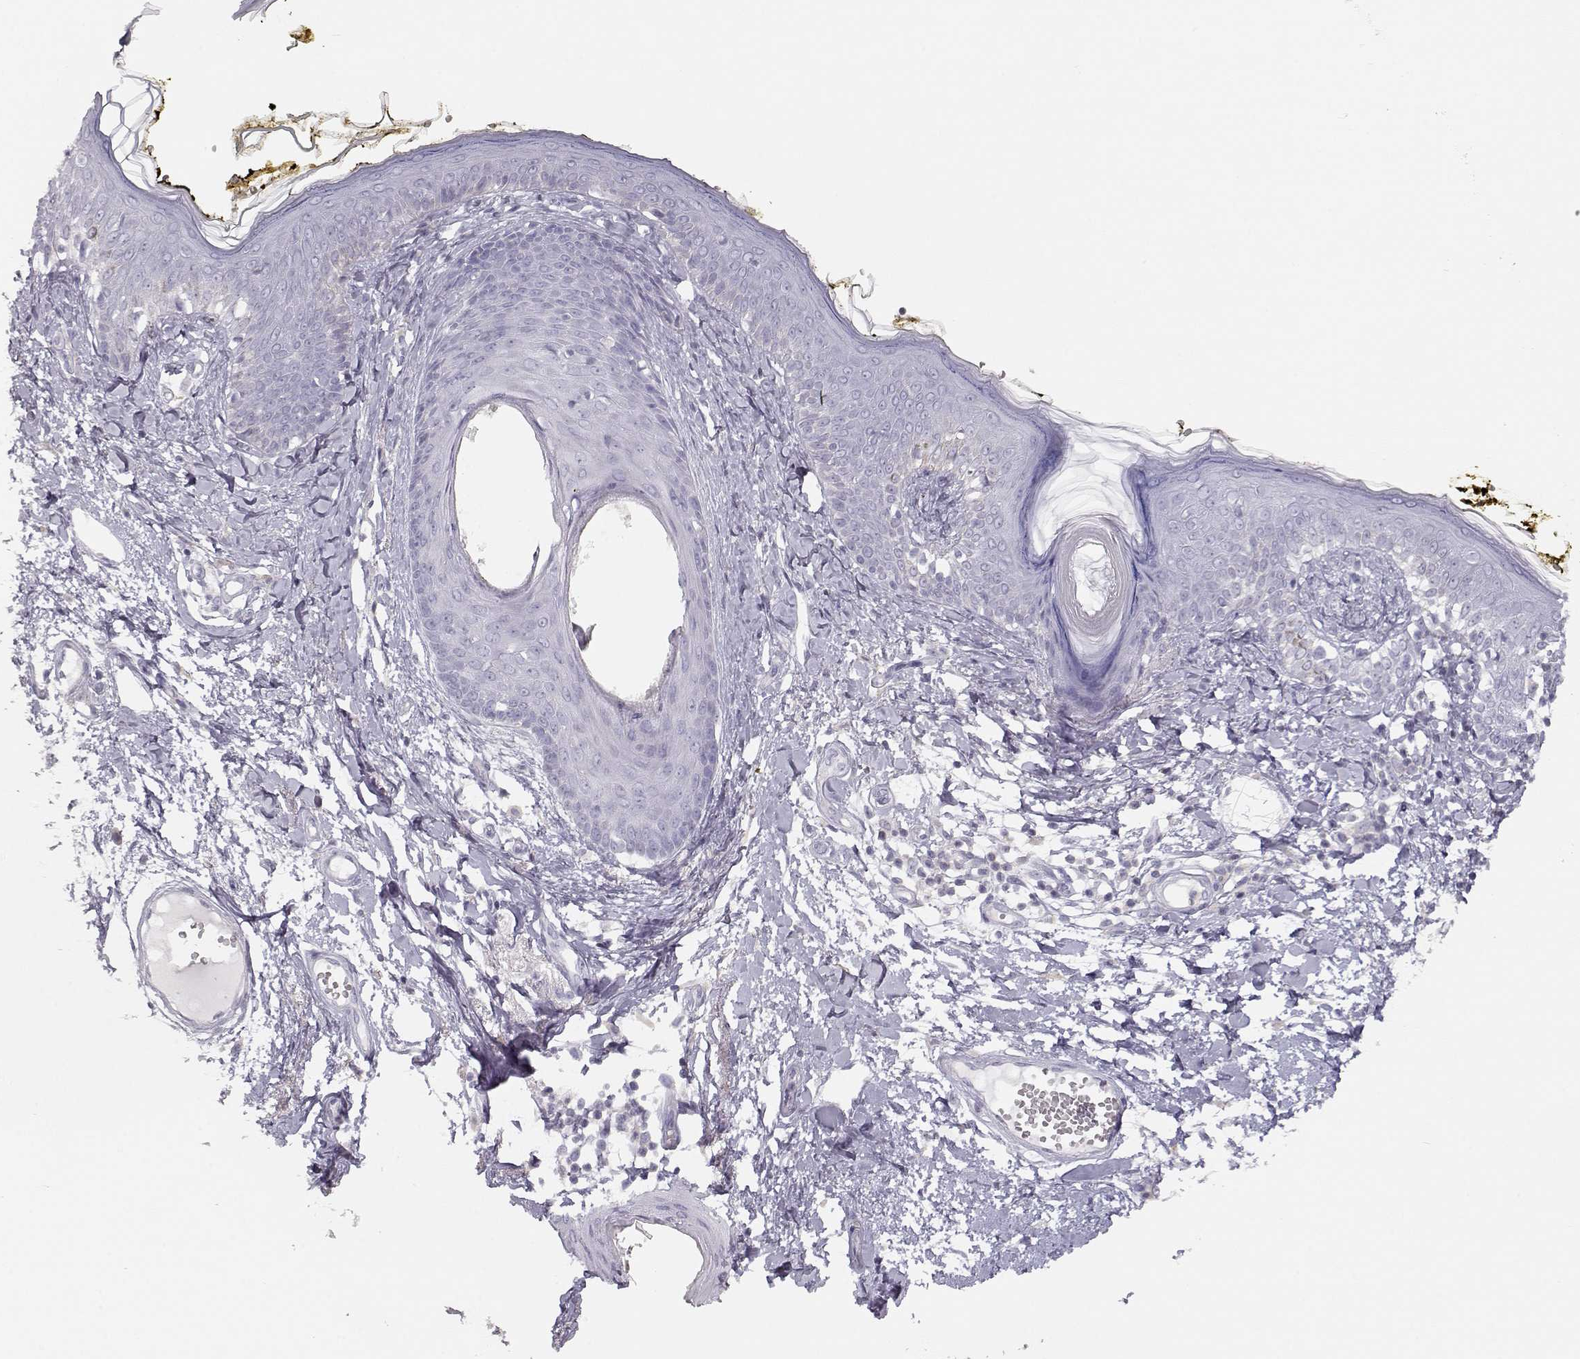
{"staining": {"intensity": "negative", "quantity": "none", "location": "none"}, "tissue": "skin", "cell_type": "Fibroblasts", "image_type": "normal", "snomed": [{"axis": "morphology", "description": "Normal tissue, NOS"}, {"axis": "topography", "description": "Skin"}], "caption": "The histopathology image displays no staining of fibroblasts in unremarkable skin. (Stains: DAB immunohistochemistry with hematoxylin counter stain, Microscopy: brightfield microscopy at high magnification).", "gene": "FAM166A", "patient": {"sex": "male", "age": 76}}